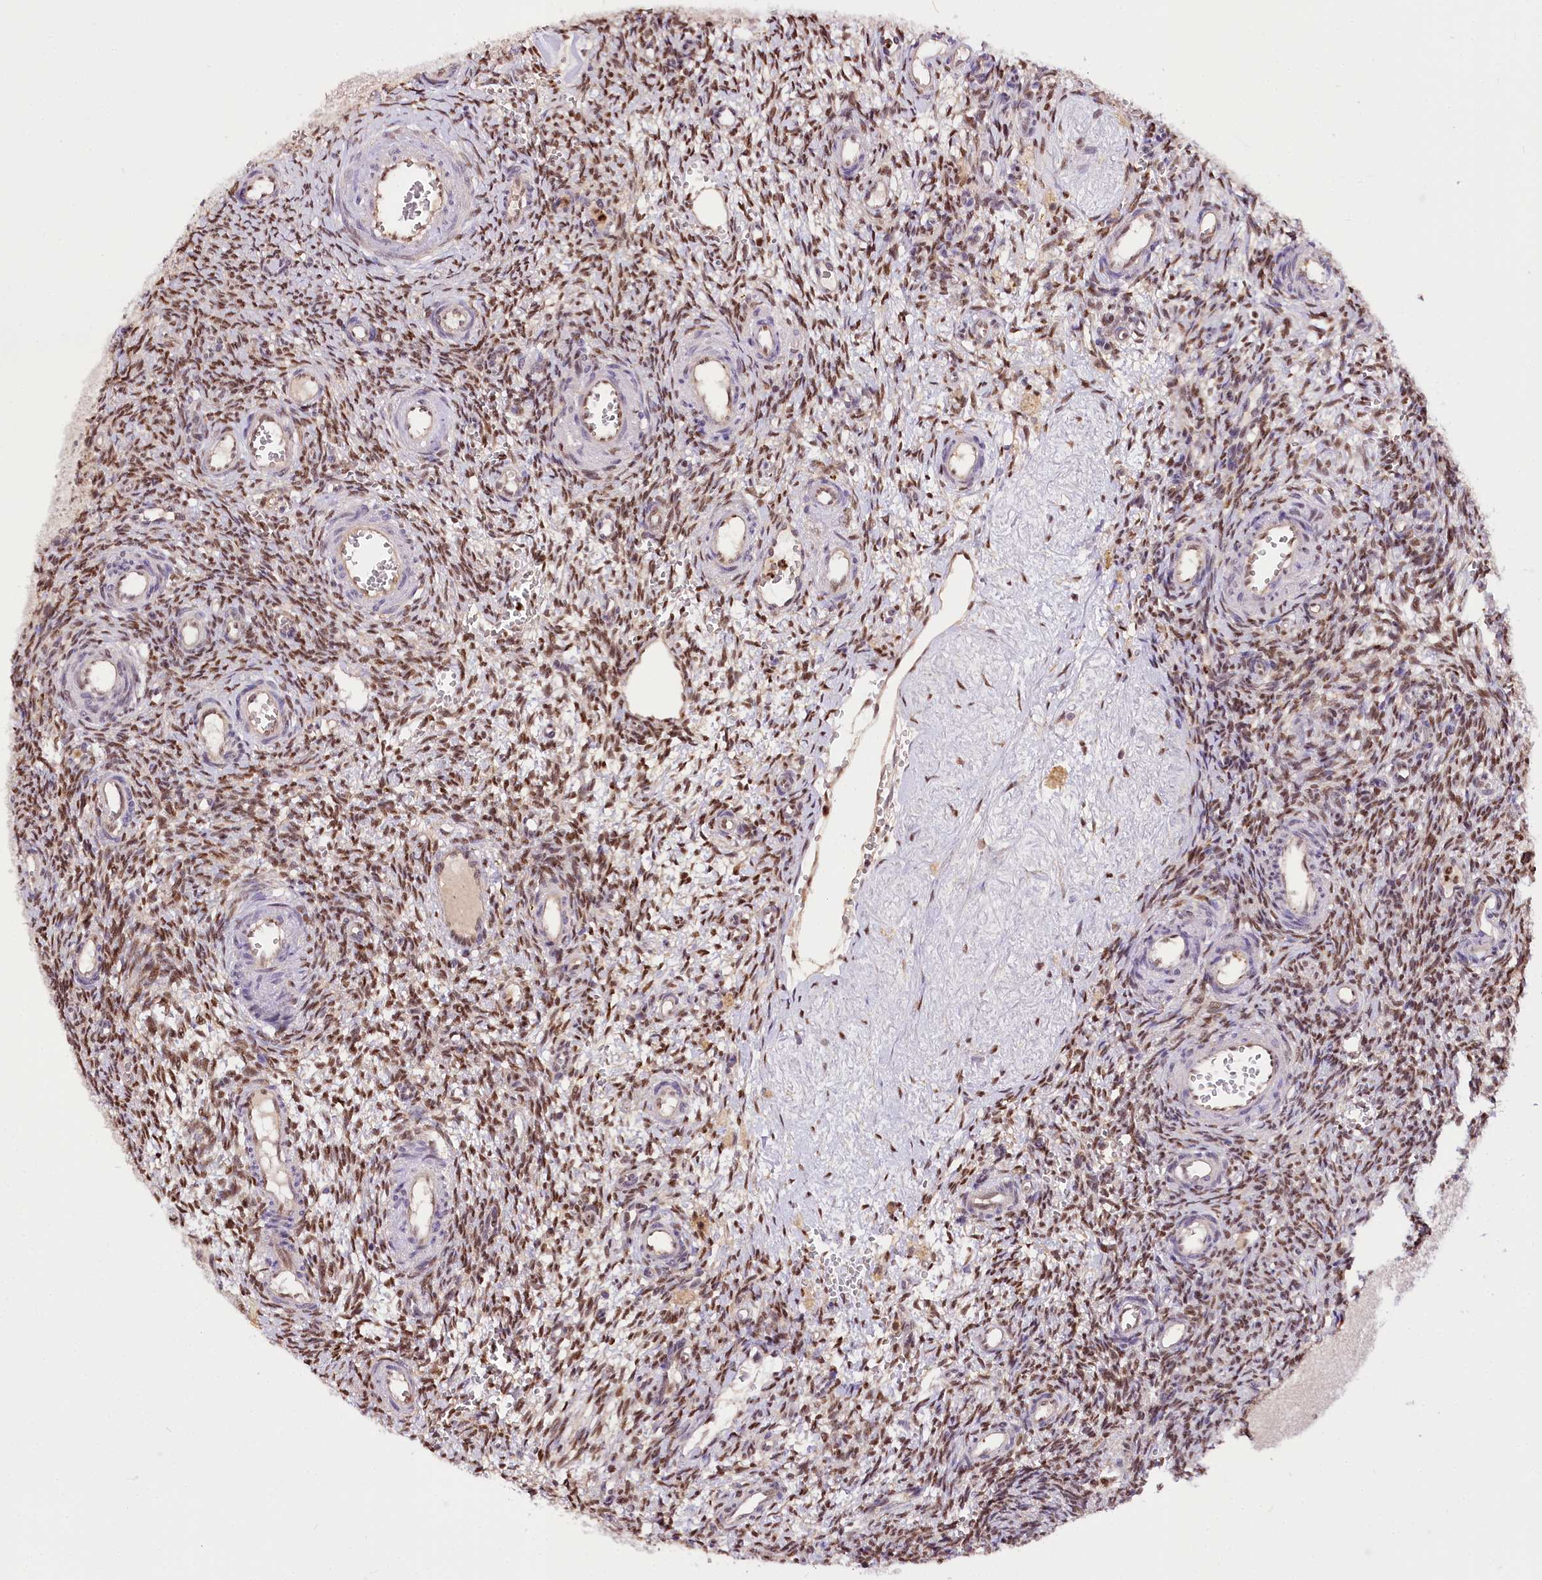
{"staining": {"intensity": "moderate", "quantity": ">75%", "location": "nuclear"}, "tissue": "ovary", "cell_type": "Ovarian stroma cells", "image_type": "normal", "snomed": [{"axis": "morphology", "description": "Normal tissue, NOS"}, {"axis": "topography", "description": "Ovary"}], "caption": "A brown stain highlights moderate nuclear expression of a protein in ovarian stroma cells of normal human ovary. (DAB = brown stain, brightfield microscopy at high magnification).", "gene": "GNL3L", "patient": {"sex": "female", "age": 39}}